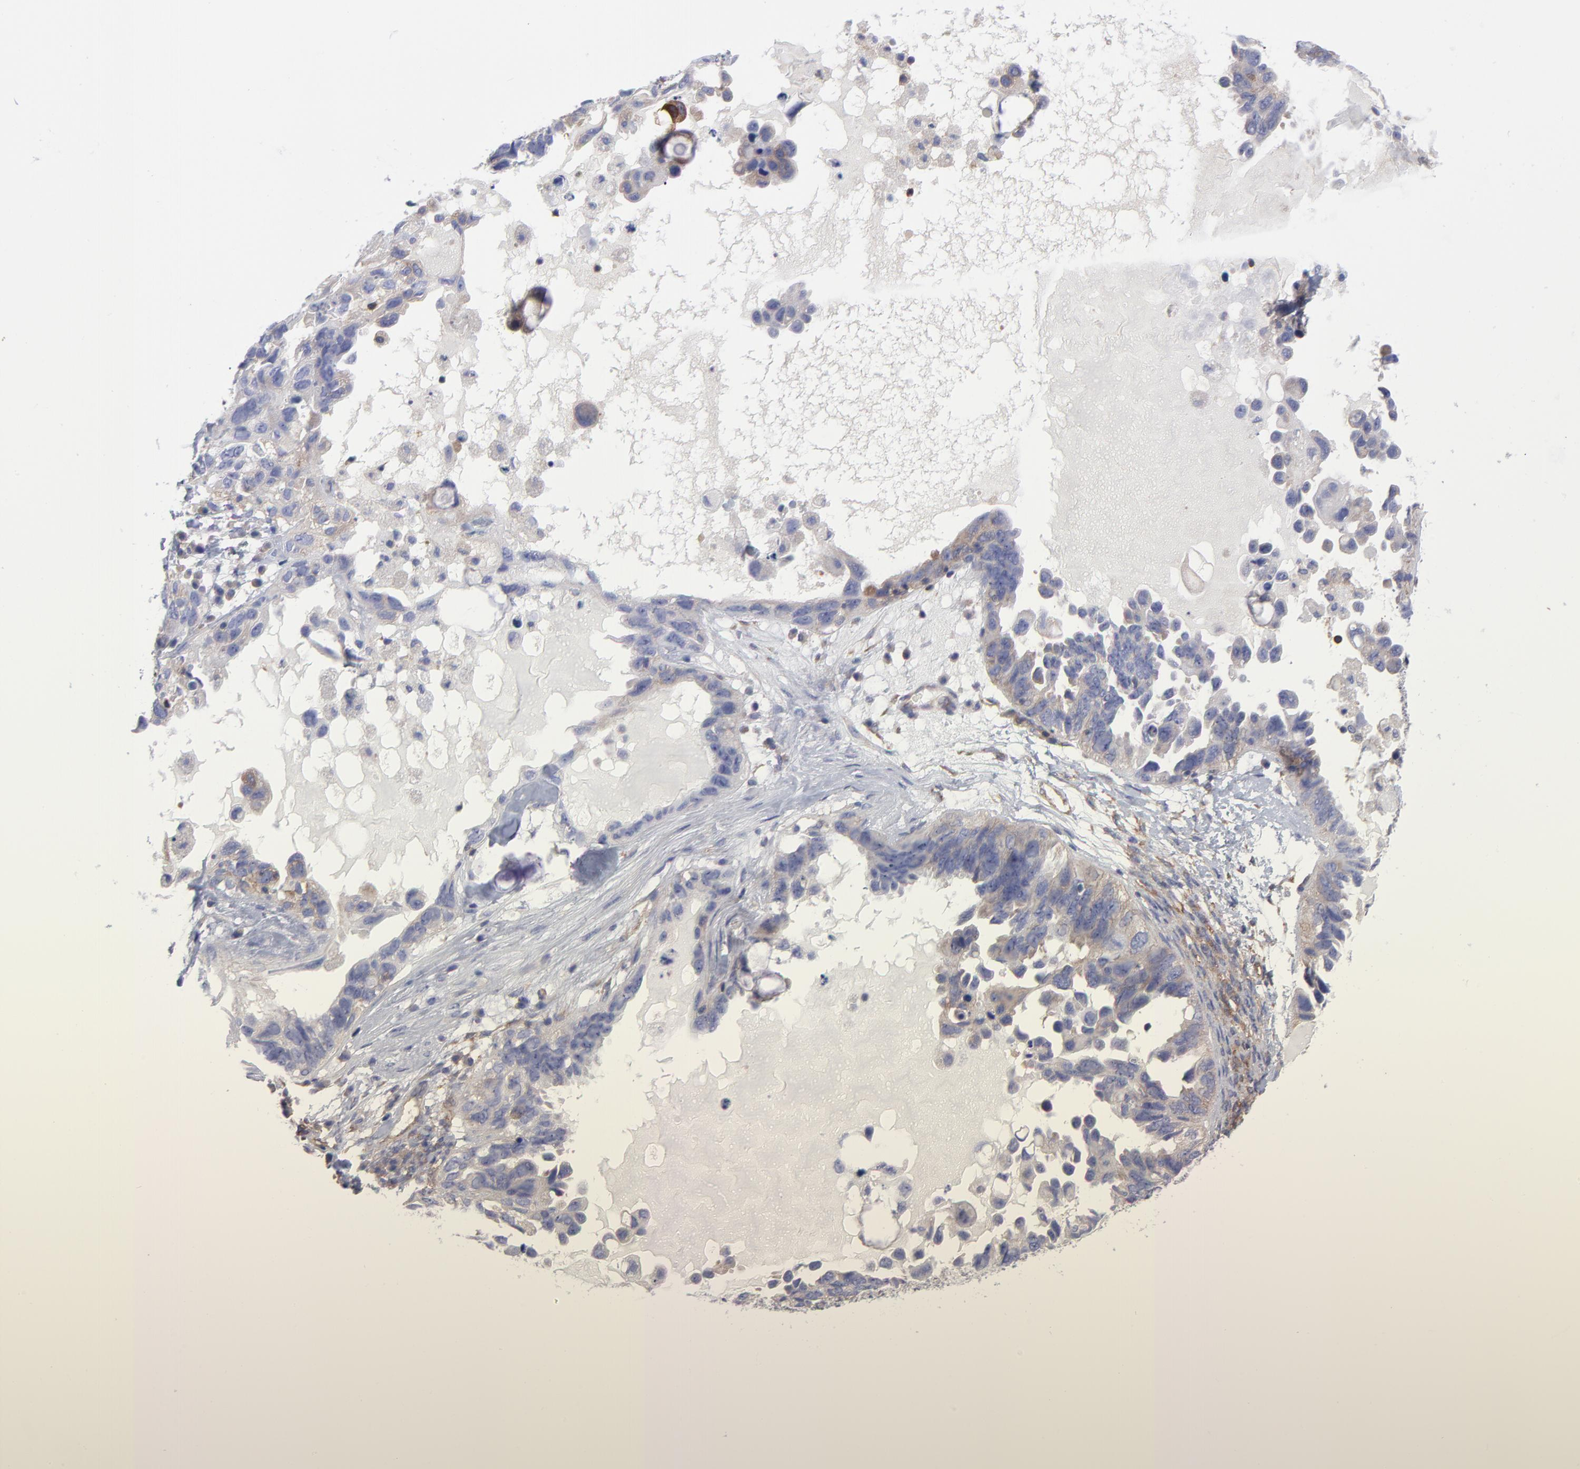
{"staining": {"intensity": "weak", "quantity": "25%-75%", "location": "cytoplasmic/membranous"}, "tissue": "ovarian cancer", "cell_type": "Tumor cells", "image_type": "cancer", "snomed": [{"axis": "morphology", "description": "Cystadenocarcinoma, serous, NOS"}, {"axis": "topography", "description": "Ovary"}], "caption": "Ovarian cancer stained with a brown dye reveals weak cytoplasmic/membranous positive positivity in approximately 25%-75% of tumor cells.", "gene": "NFKBIA", "patient": {"sex": "female", "age": 82}}